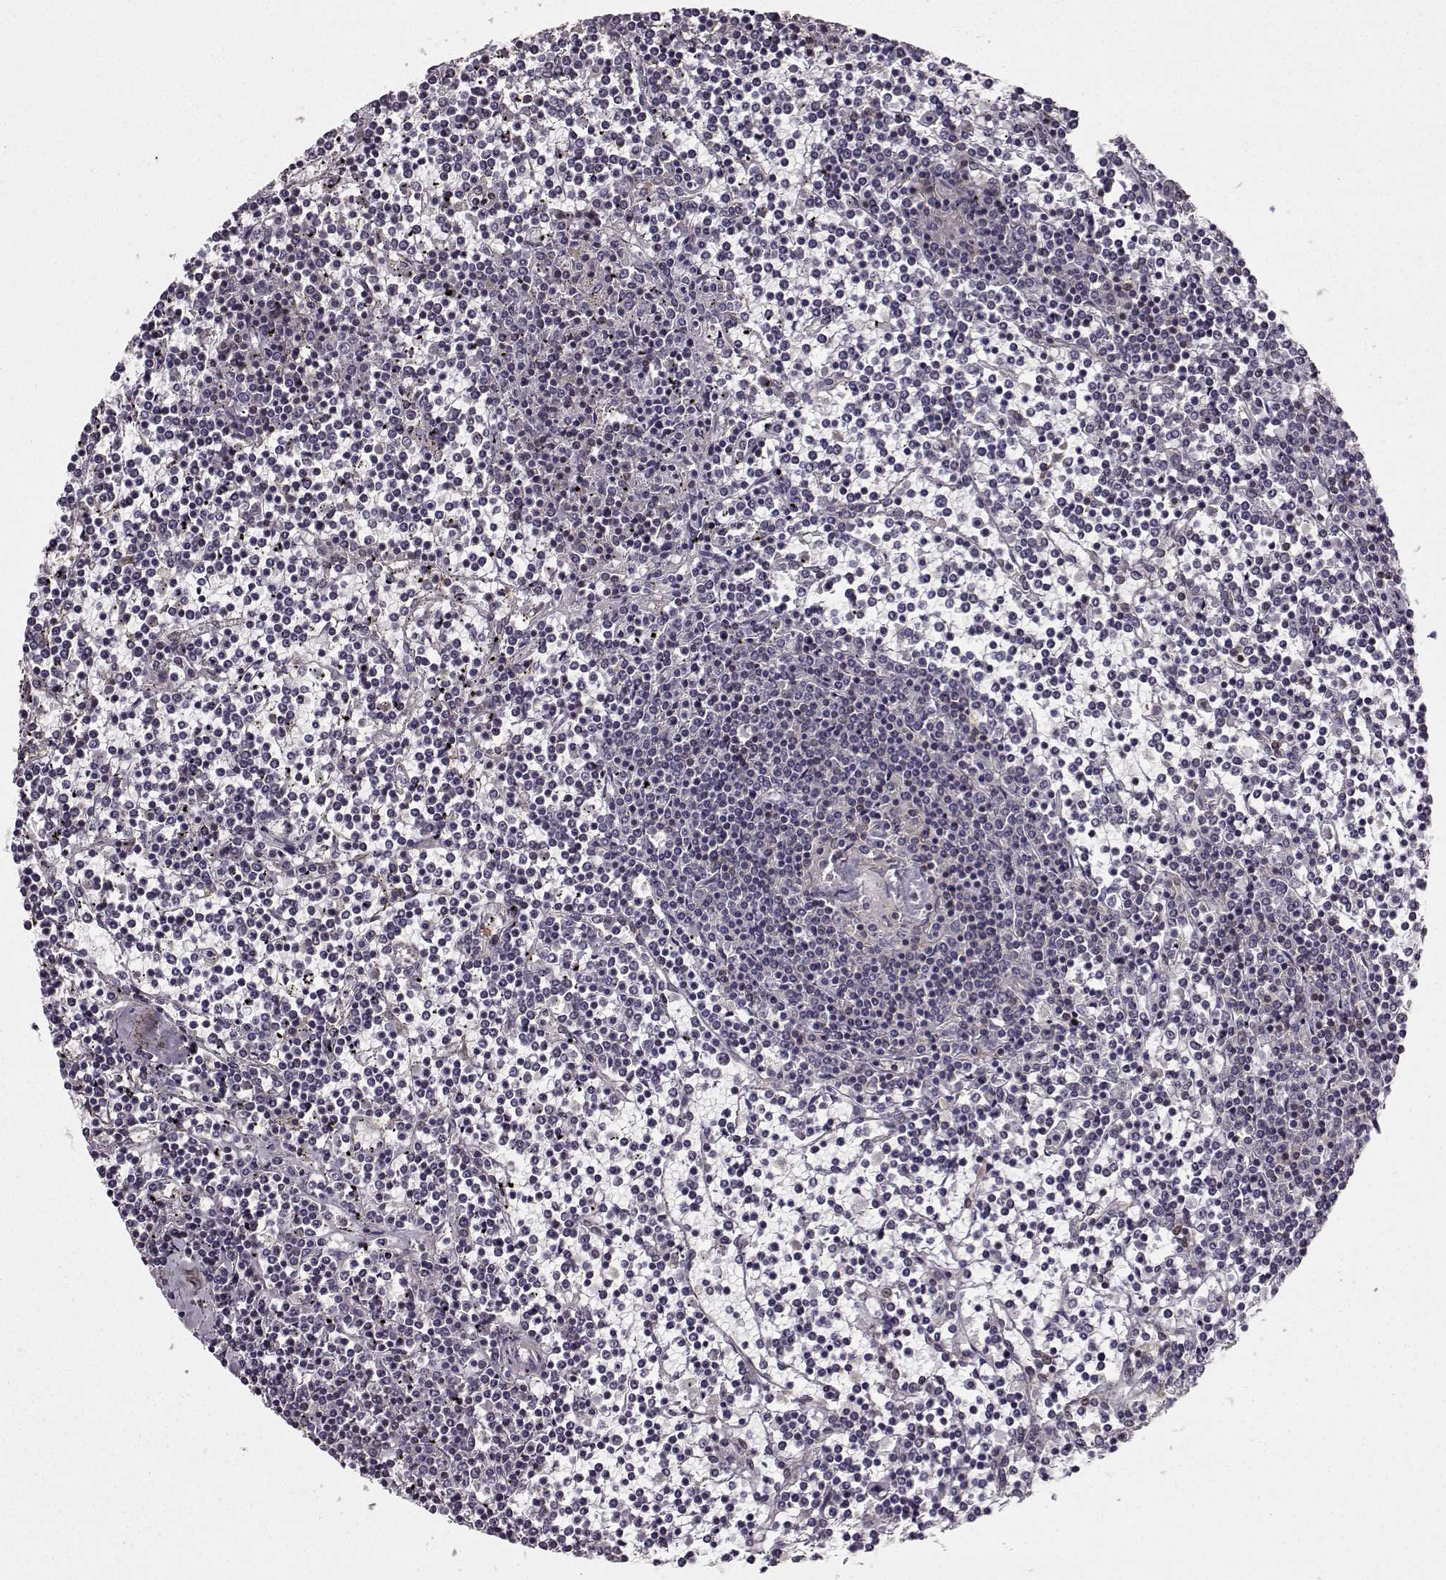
{"staining": {"intensity": "negative", "quantity": "none", "location": "none"}, "tissue": "lymphoma", "cell_type": "Tumor cells", "image_type": "cancer", "snomed": [{"axis": "morphology", "description": "Malignant lymphoma, non-Hodgkin's type, Low grade"}, {"axis": "topography", "description": "Spleen"}], "caption": "Micrograph shows no significant protein staining in tumor cells of malignant lymphoma, non-Hodgkin's type (low-grade).", "gene": "MFSD1", "patient": {"sex": "female", "age": 19}}